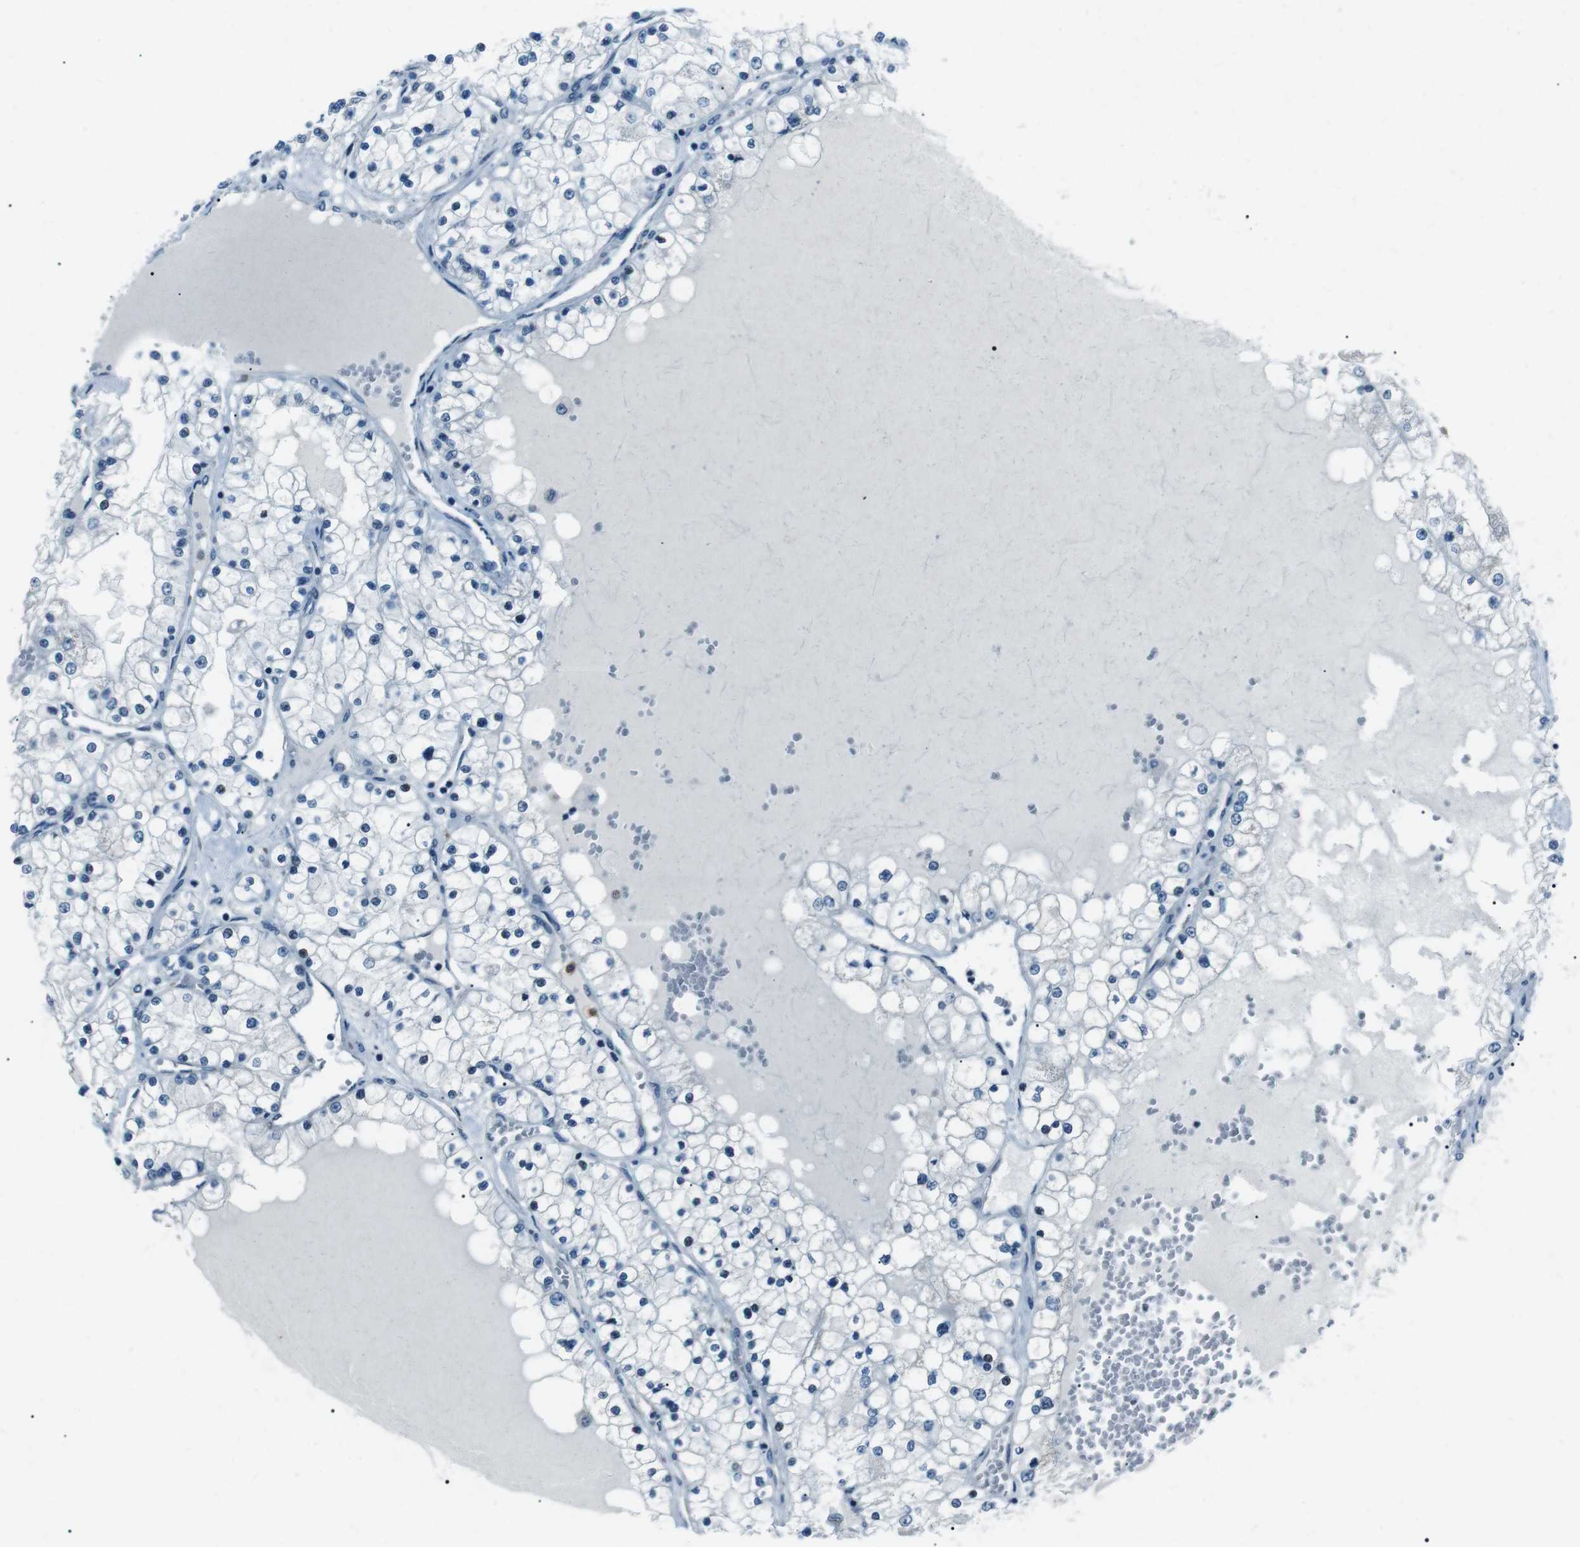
{"staining": {"intensity": "negative", "quantity": "none", "location": "none"}, "tissue": "renal cancer", "cell_type": "Tumor cells", "image_type": "cancer", "snomed": [{"axis": "morphology", "description": "Adenocarcinoma, NOS"}, {"axis": "topography", "description": "Kidney"}], "caption": "Immunohistochemical staining of human renal adenocarcinoma shows no significant positivity in tumor cells.", "gene": "SERPINB2", "patient": {"sex": "male", "age": 68}}